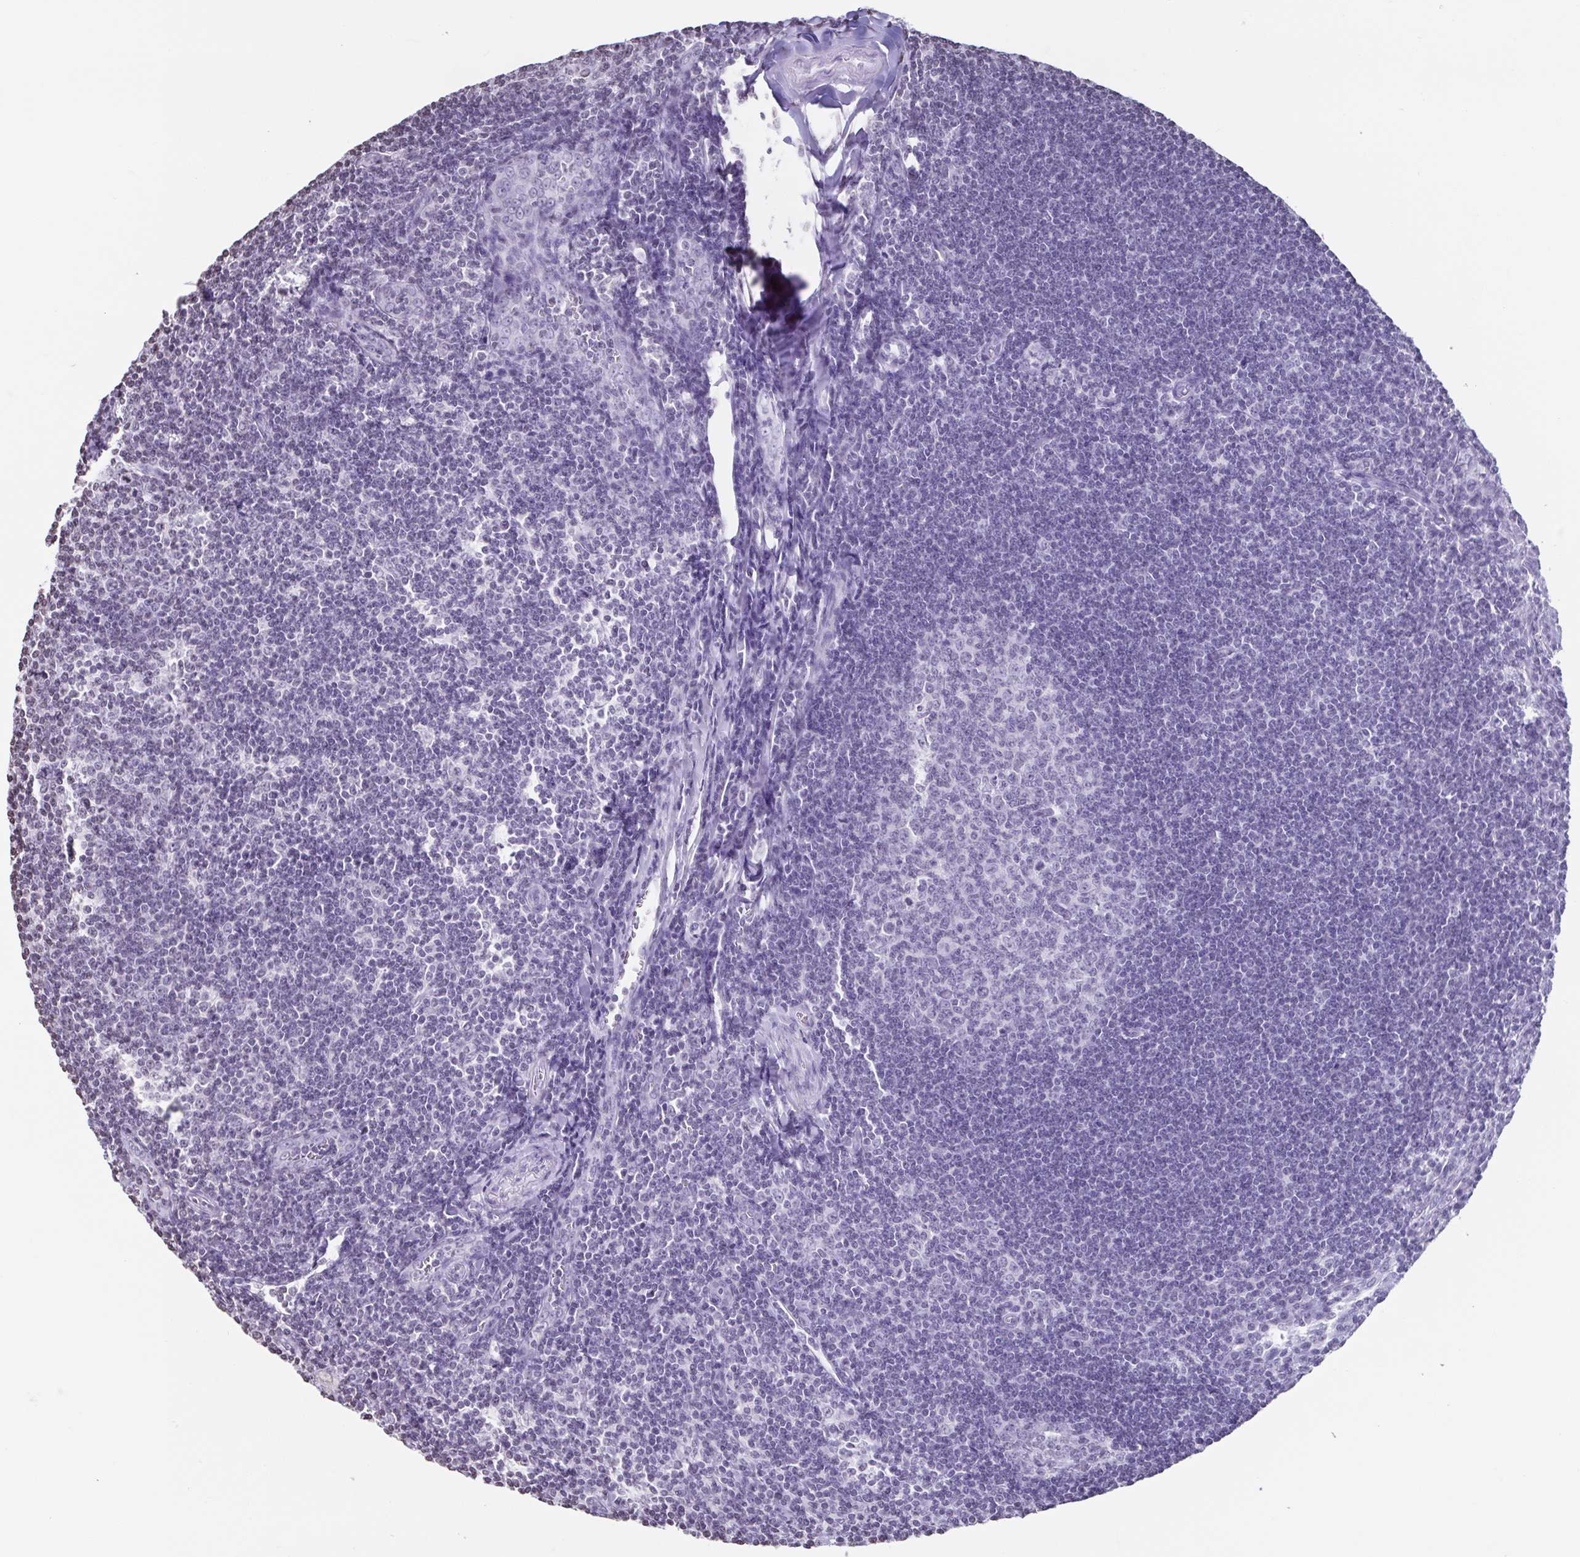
{"staining": {"intensity": "negative", "quantity": "none", "location": "none"}, "tissue": "tonsil", "cell_type": "Germinal center cells", "image_type": "normal", "snomed": [{"axis": "morphology", "description": "Normal tissue, NOS"}, {"axis": "topography", "description": "Tonsil"}], "caption": "This image is of benign tonsil stained with immunohistochemistry to label a protein in brown with the nuclei are counter-stained blue. There is no positivity in germinal center cells.", "gene": "VCX2", "patient": {"sex": "male", "age": 27}}